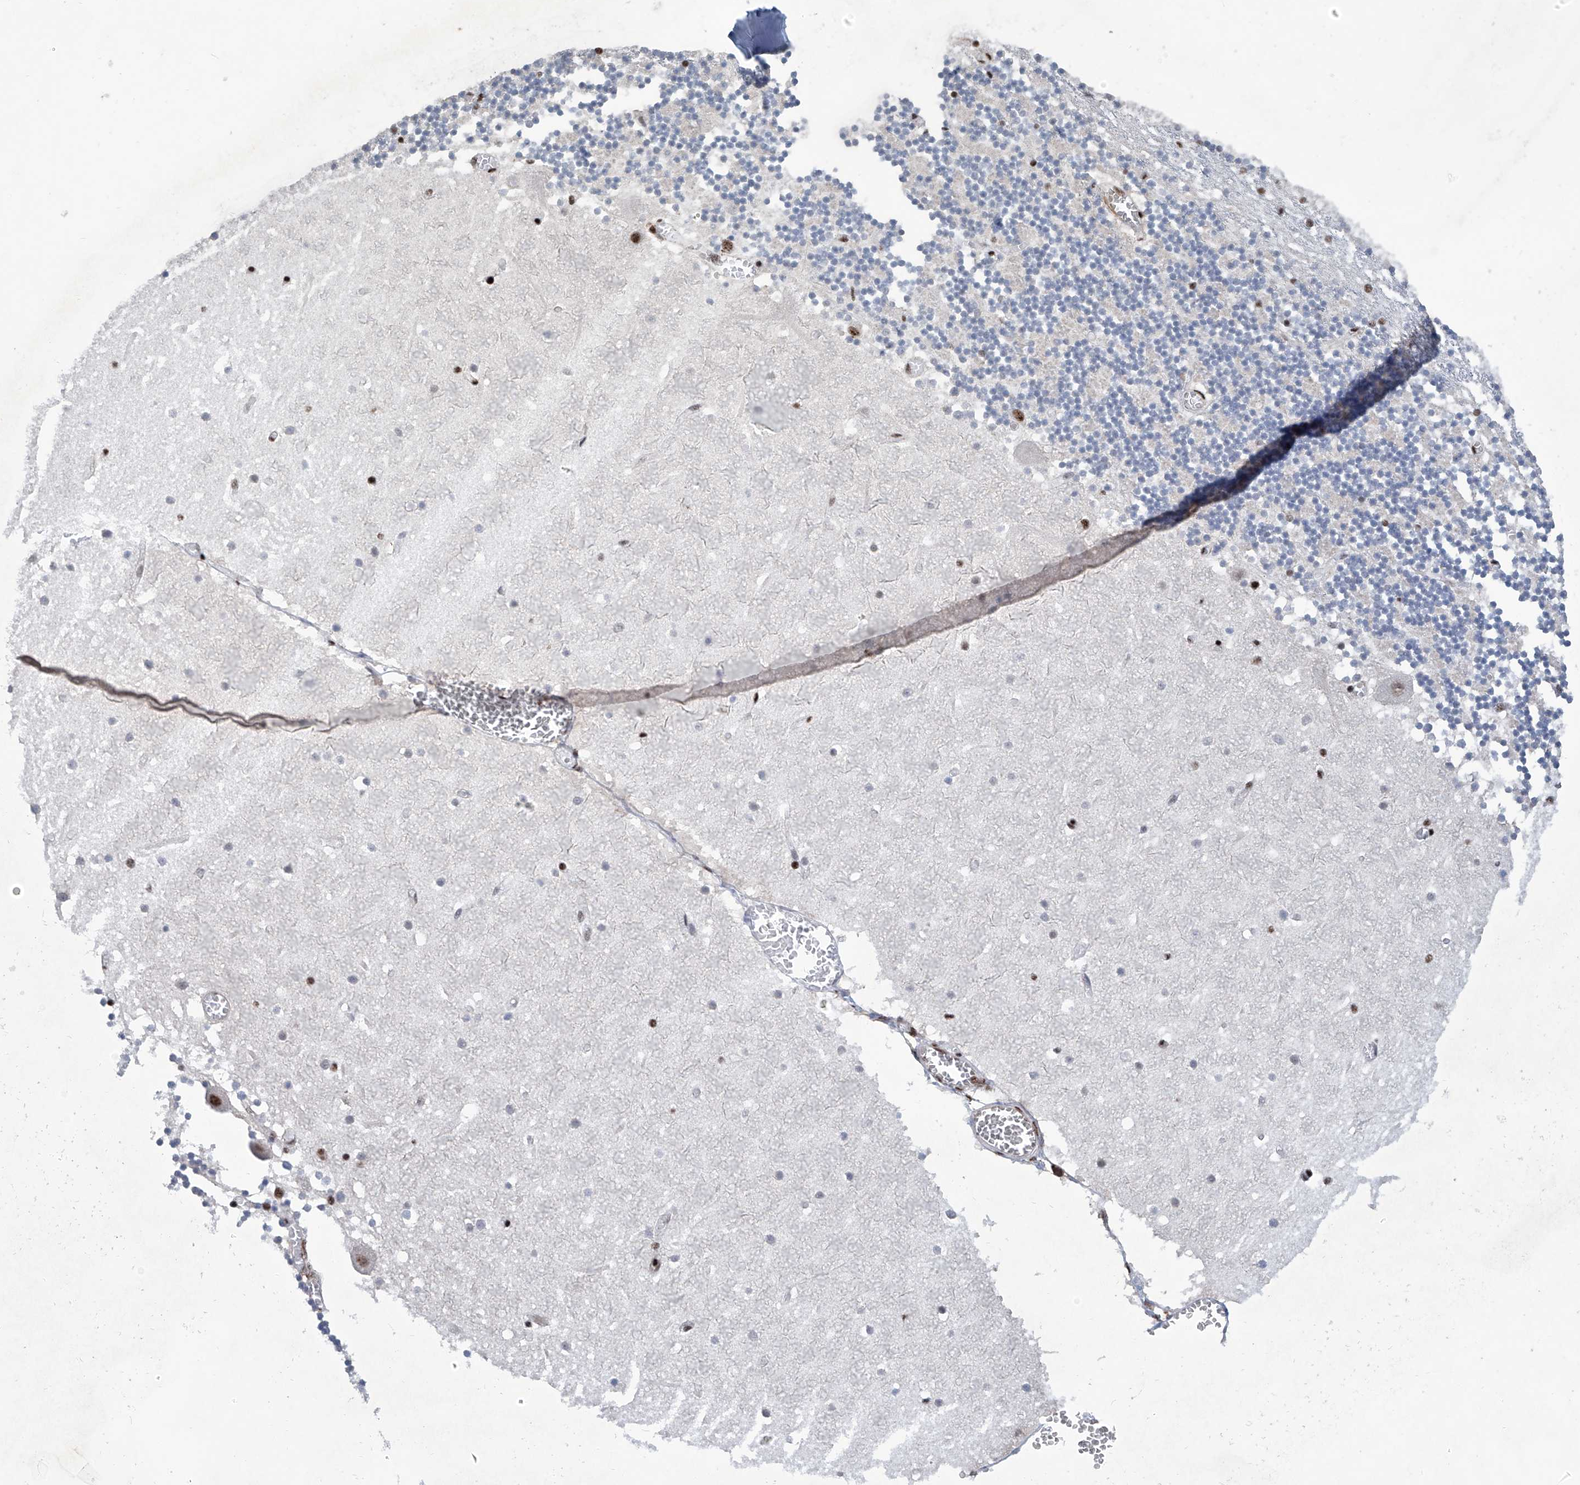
{"staining": {"intensity": "moderate", "quantity": "25%-75%", "location": "nuclear"}, "tissue": "cerebellum", "cell_type": "Cells in granular layer", "image_type": "normal", "snomed": [{"axis": "morphology", "description": "Normal tissue, NOS"}, {"axis": "topography", "description": "Cerebellum"}], "caption": "Cells in granular layer show moderate nuclear expression in approximately 25%-75% of cells in benign cerebellum.", "gene": "FBXL4", "patient": {"sex": "female", "age": 28}}